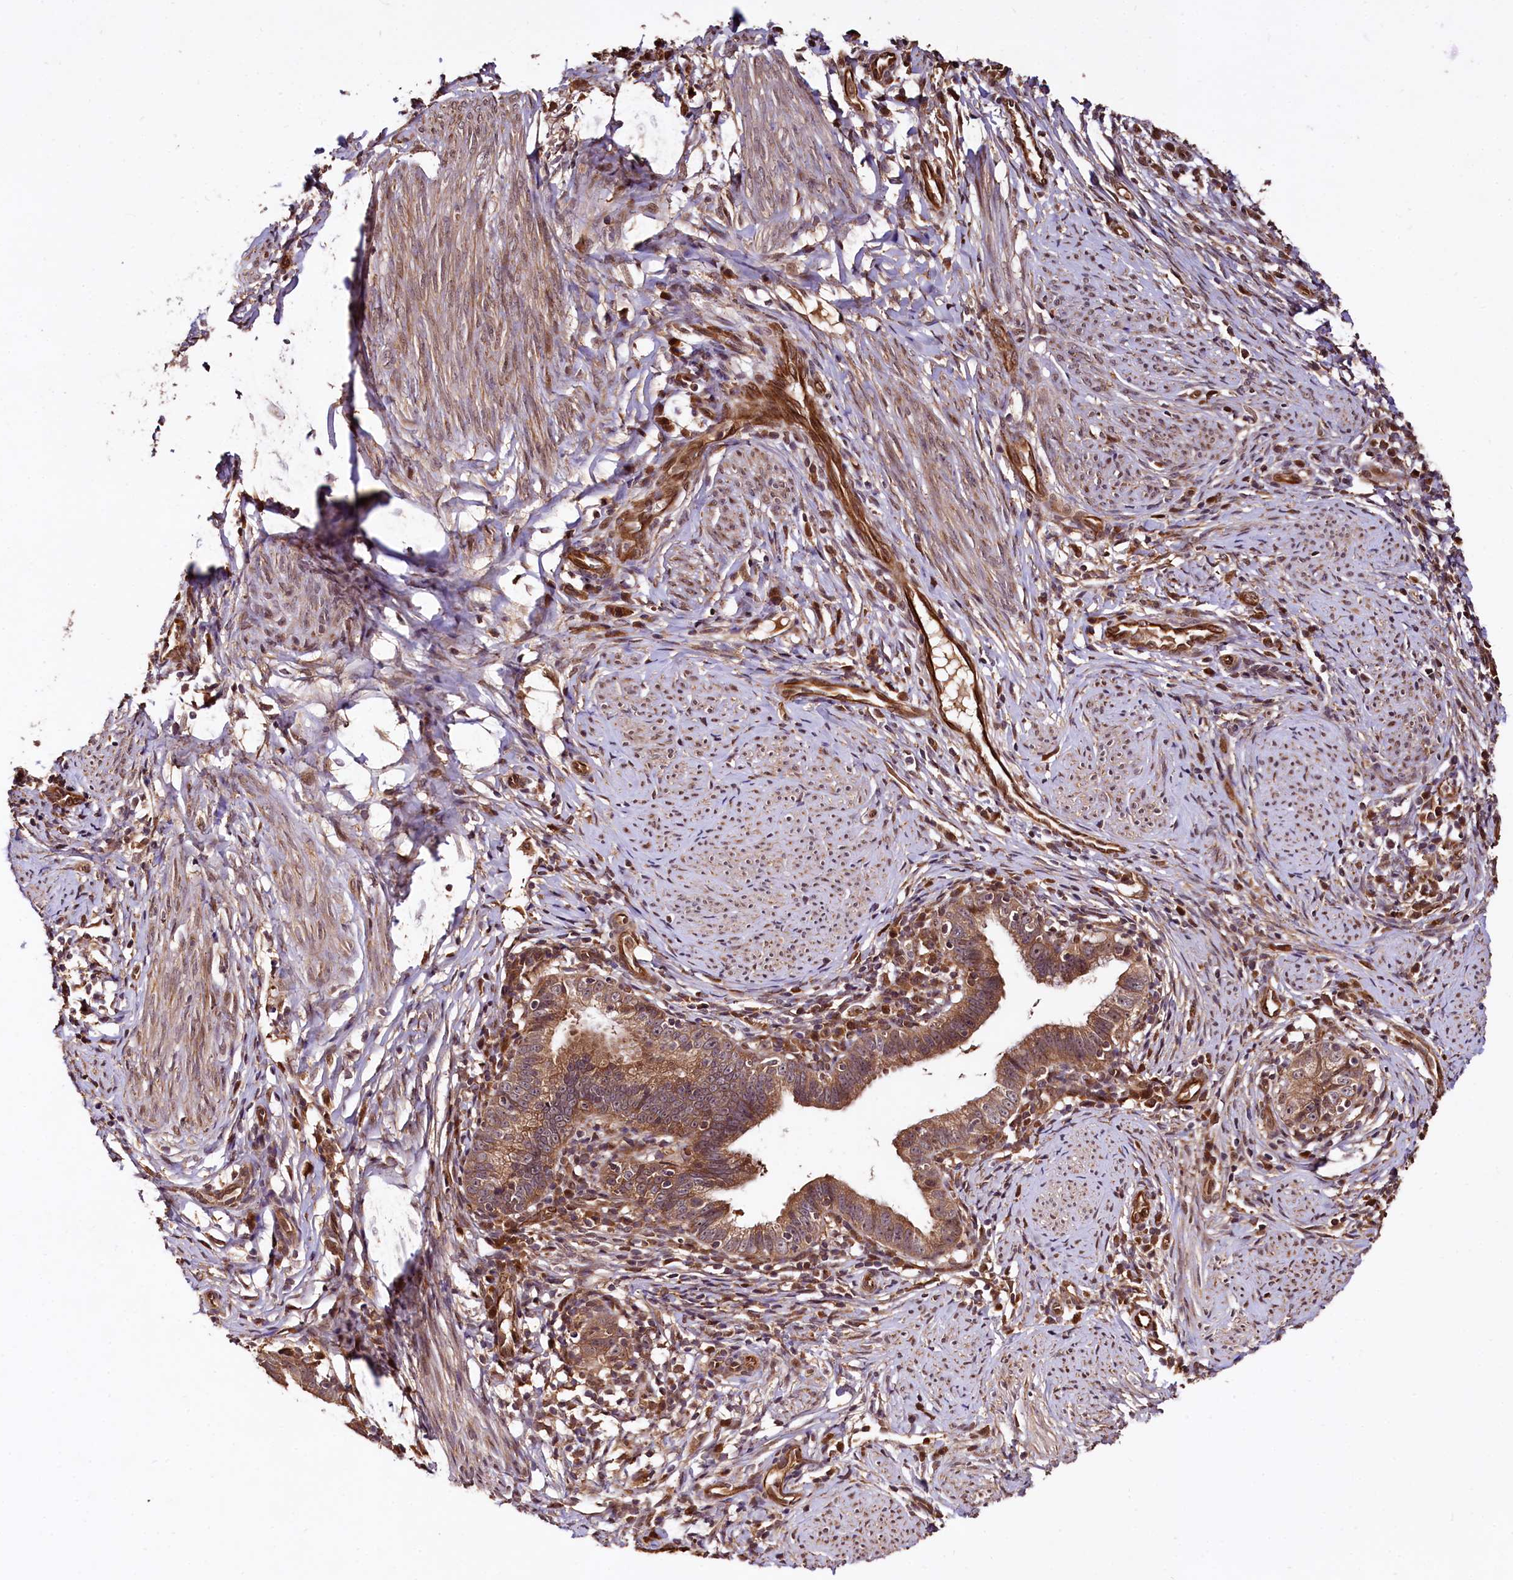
{"staining": {"intensity": "moderate", "quantity": ">75%", "location": "cytoplasmic/membranous"}, "tissue": "cervical cancer", "cell_type": "Tumor cells", "image_type": "cancer", "snomed": [{"axis": "morphology", "description": "Adenocarcinoma, NOS"}, {"axis": "topography", "description": "Cervix"}], "caption": "Tumor cells display medium levels of moderate cytoplasmic/membranous expression in about >75% of cells in human adenocarcinoma (cervical).", "gene": "TBCEL", "patient": {"sex": "female", "age": 36}}